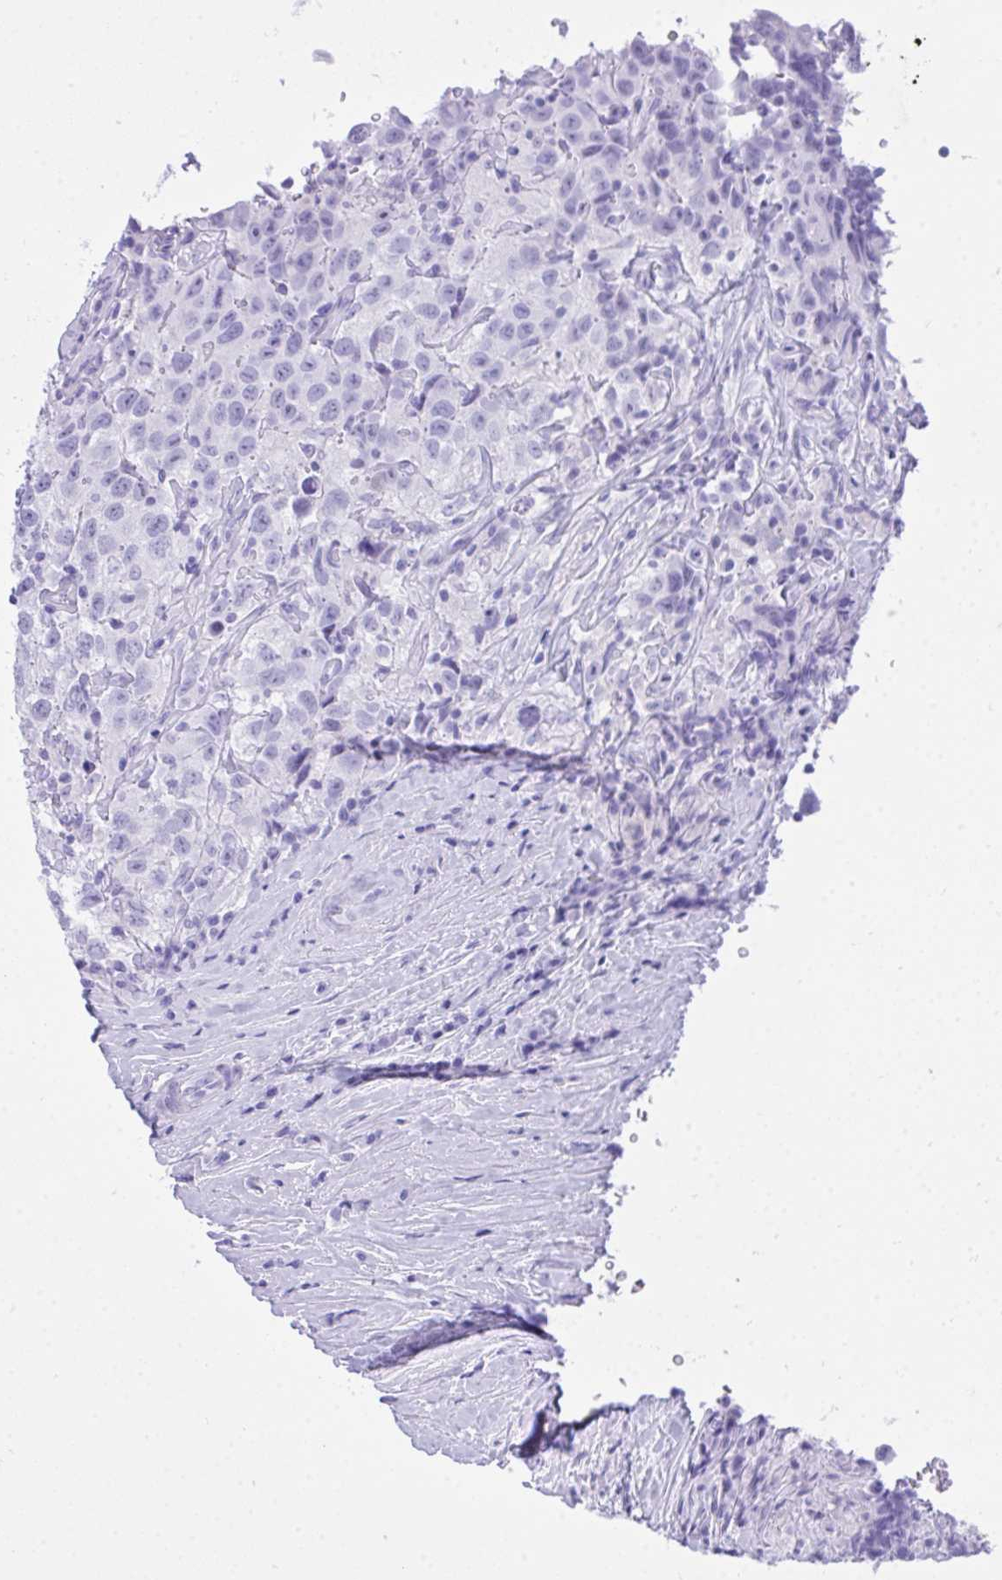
{"staining": {"intensity": "negative", "quantity": "none", "location": "none"}, "tissue": "testis cancer", "cell_type": "Tumor cells", "image_type": "cancer", "snomed": [{"axis": "morphology", "description": "Seminoma, NOS"}, {"axis": "topography", "description": "Testis"}], "caption": "DAB immunohistochemical staining of human testis cancer shows no significant expression in tumor cells.", "gene": "BEX5", "patient": {"sex": "male", "age": 41}}